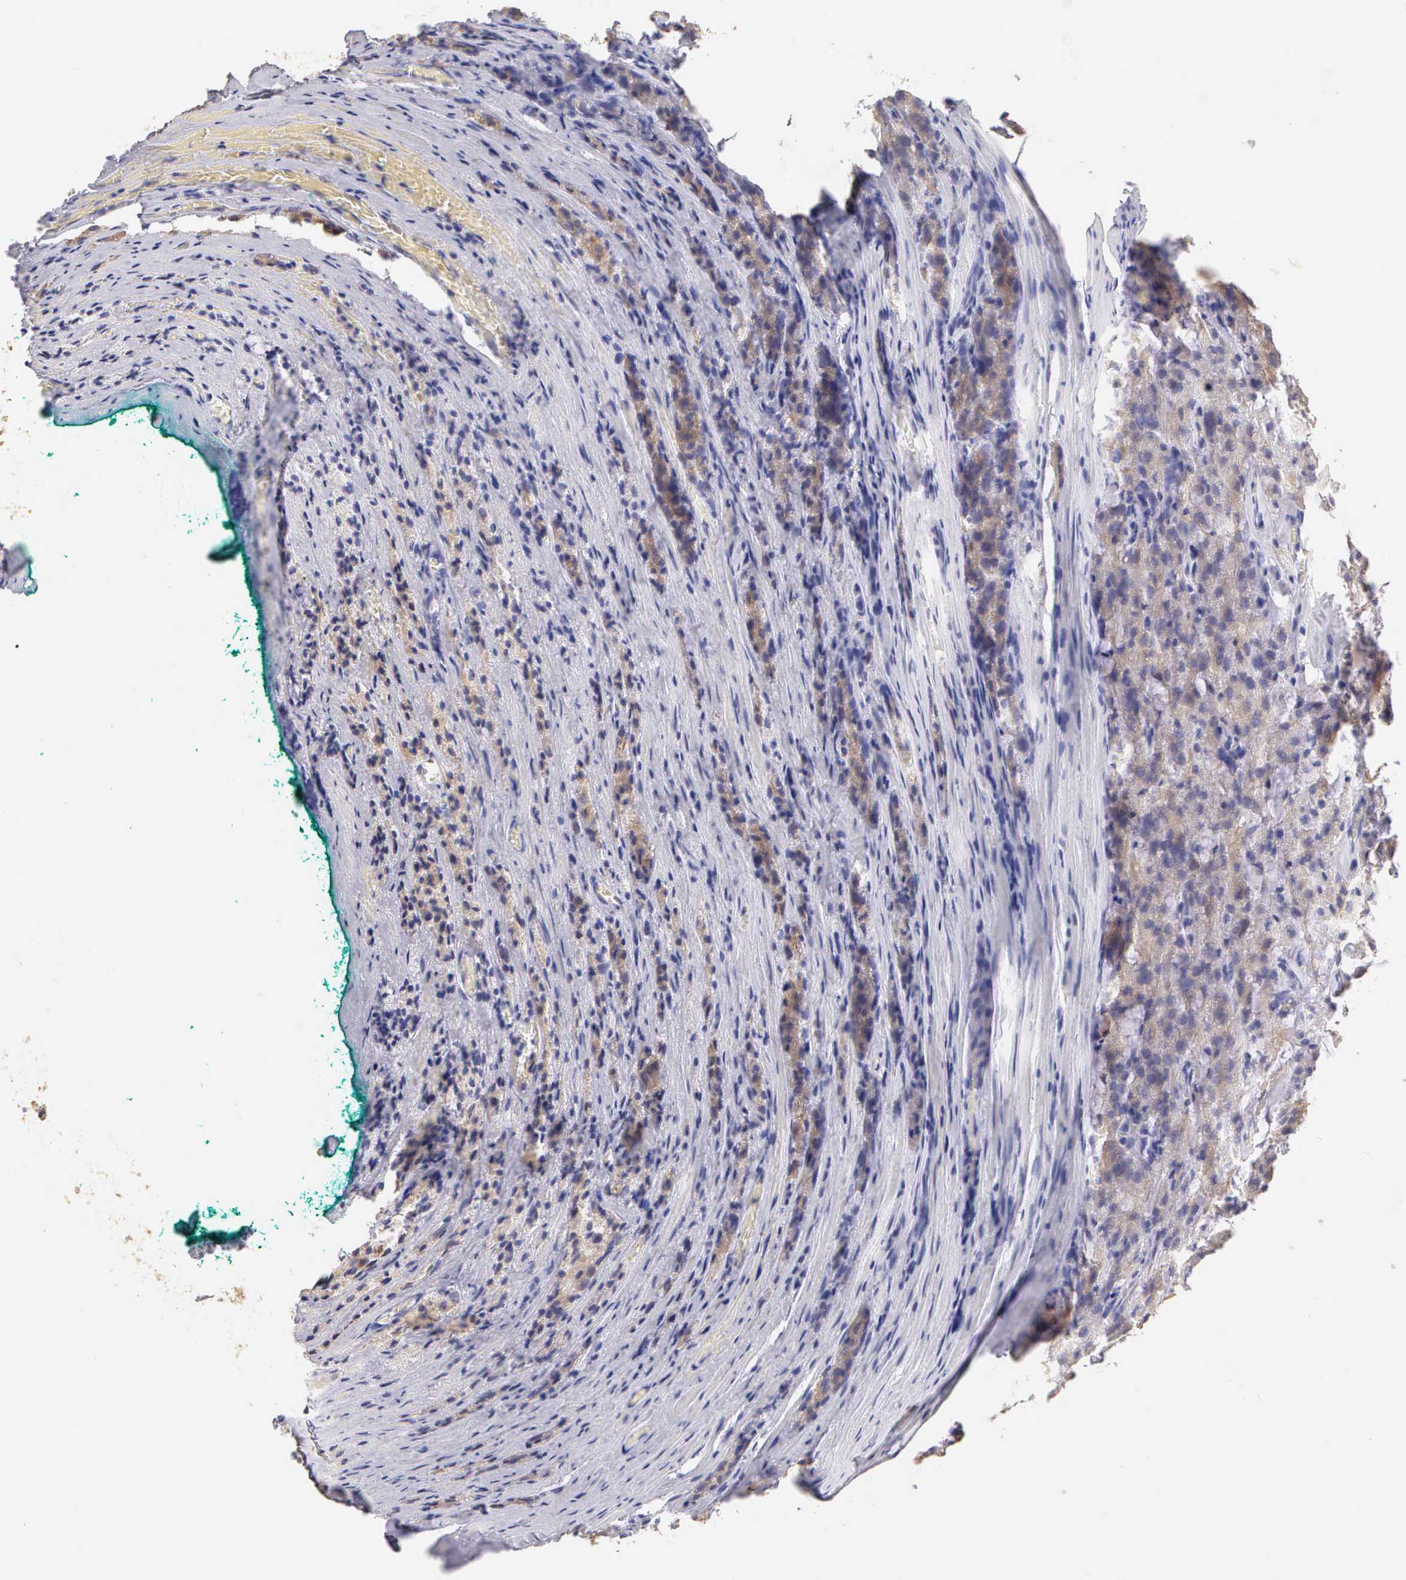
{"staining": {"intensity": "moderate", "quantity": ">75%", "location": "cytoplasmic/membranous"}, "tissue": "prostate cancer", "cell_type": "Tumor cells", "image_type": "cancer", "snomed": [{"axis": "morphology", "description": "Adenocarcinoma, Medium grade"}, {"axis": "topography", "description": "Prostate"}], "caption": "The image exhibits staining of prostate cancer, revealing moderate cytoplasmic/membranous protein expression (brown color) within tumor cells.", "gene": "KRT17", "patient": {"sex": "male", "age": 60}}